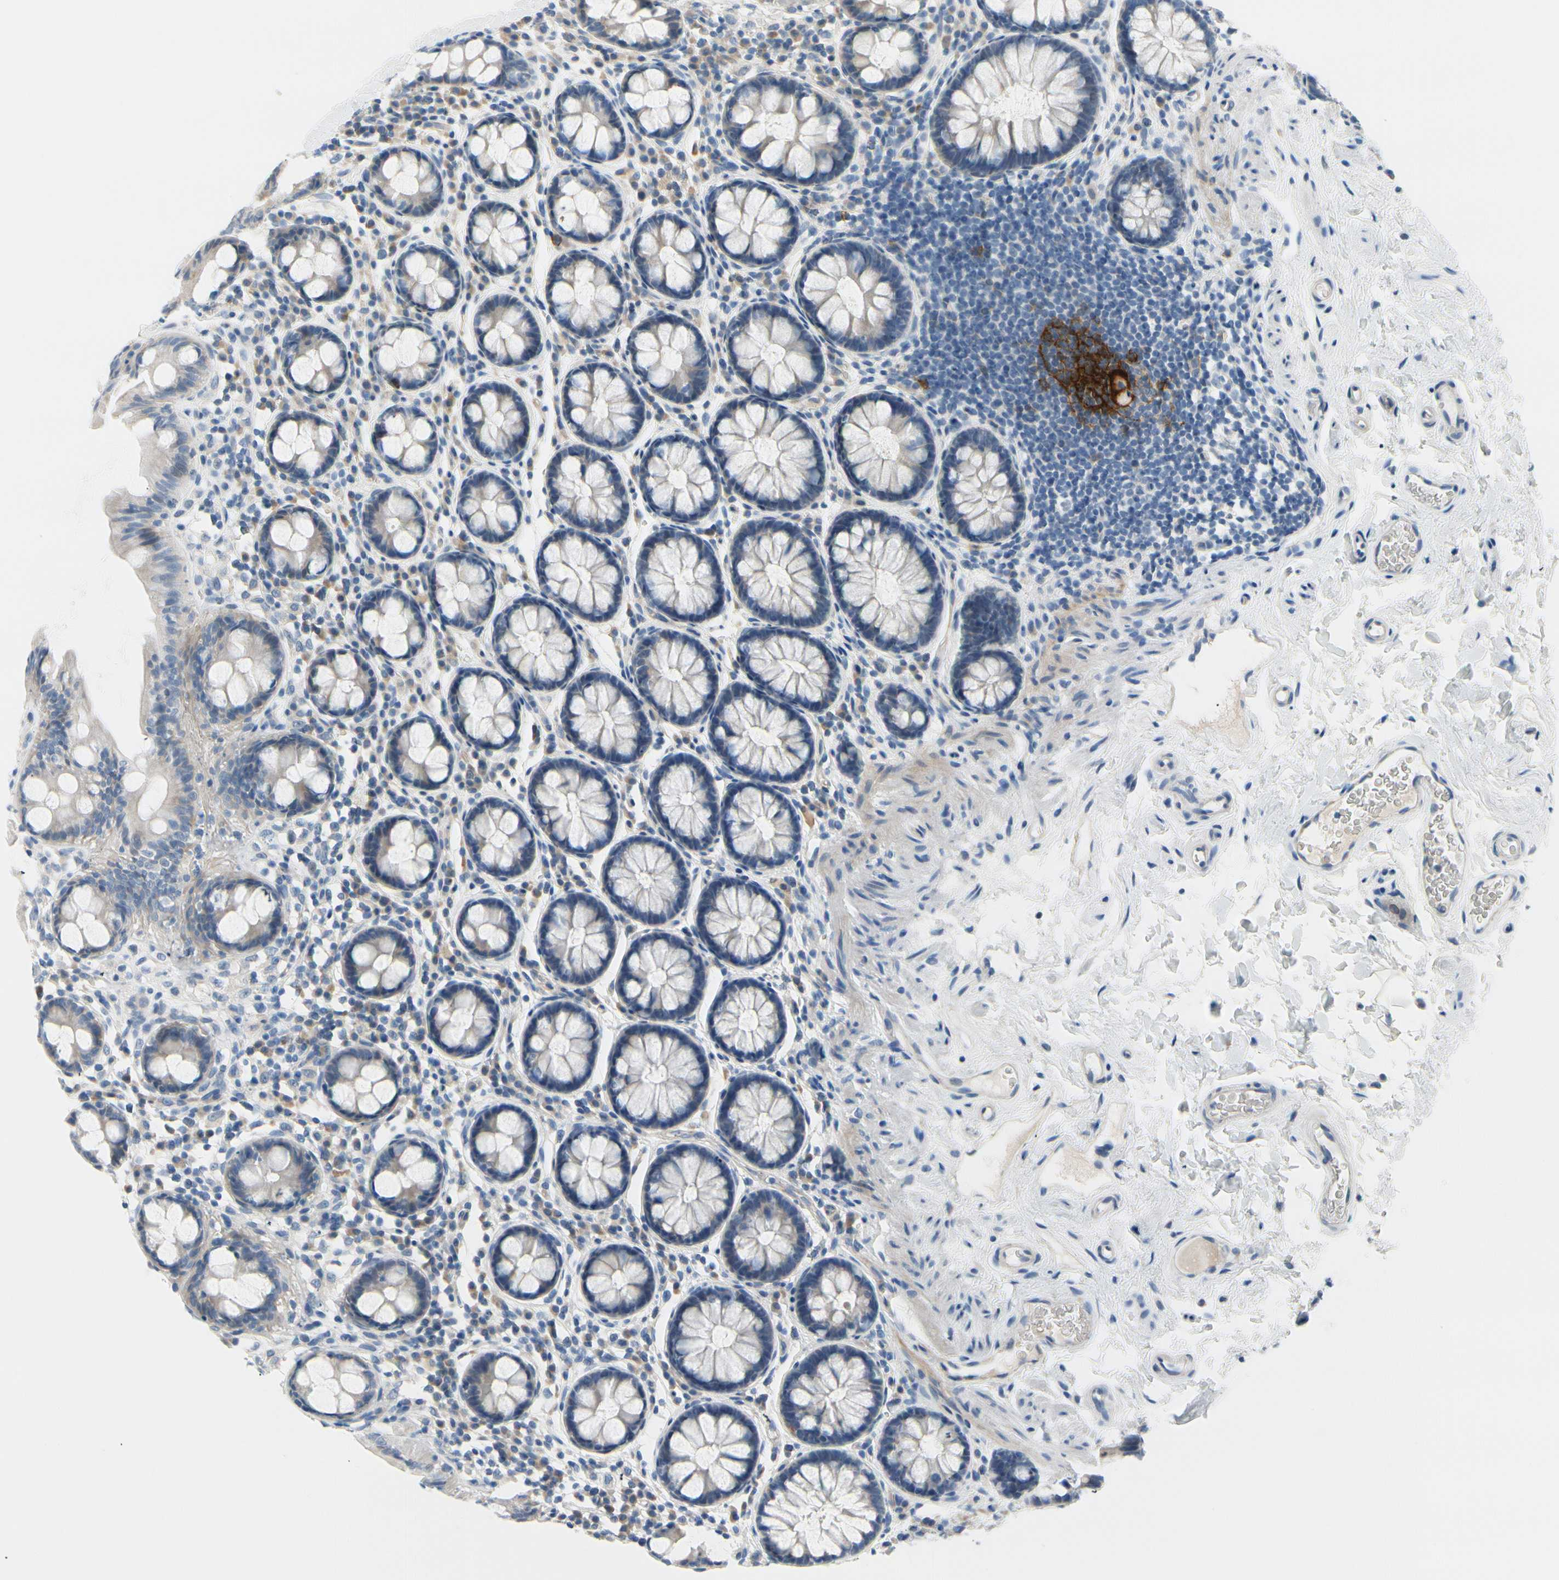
{"staining": {"intensity": "weak", "quantity": "<25%", "location": "cytoplasmic/membranous"}, "tissue": "colon", "cell_type": "Endothelial cells", "image_type": "normal", "snomed": [{"axis": "morphology", "description": "Normal tissue, NOS"}, {"axis": "topography", "description": "Colon"}], "caption": "This is an immunohistochemistry photomicrograph of unremarkable human colon. There is no positivity in endothelial cells.", "gene": "FCER2", "patient": {"sex": "female", "age": 80}}